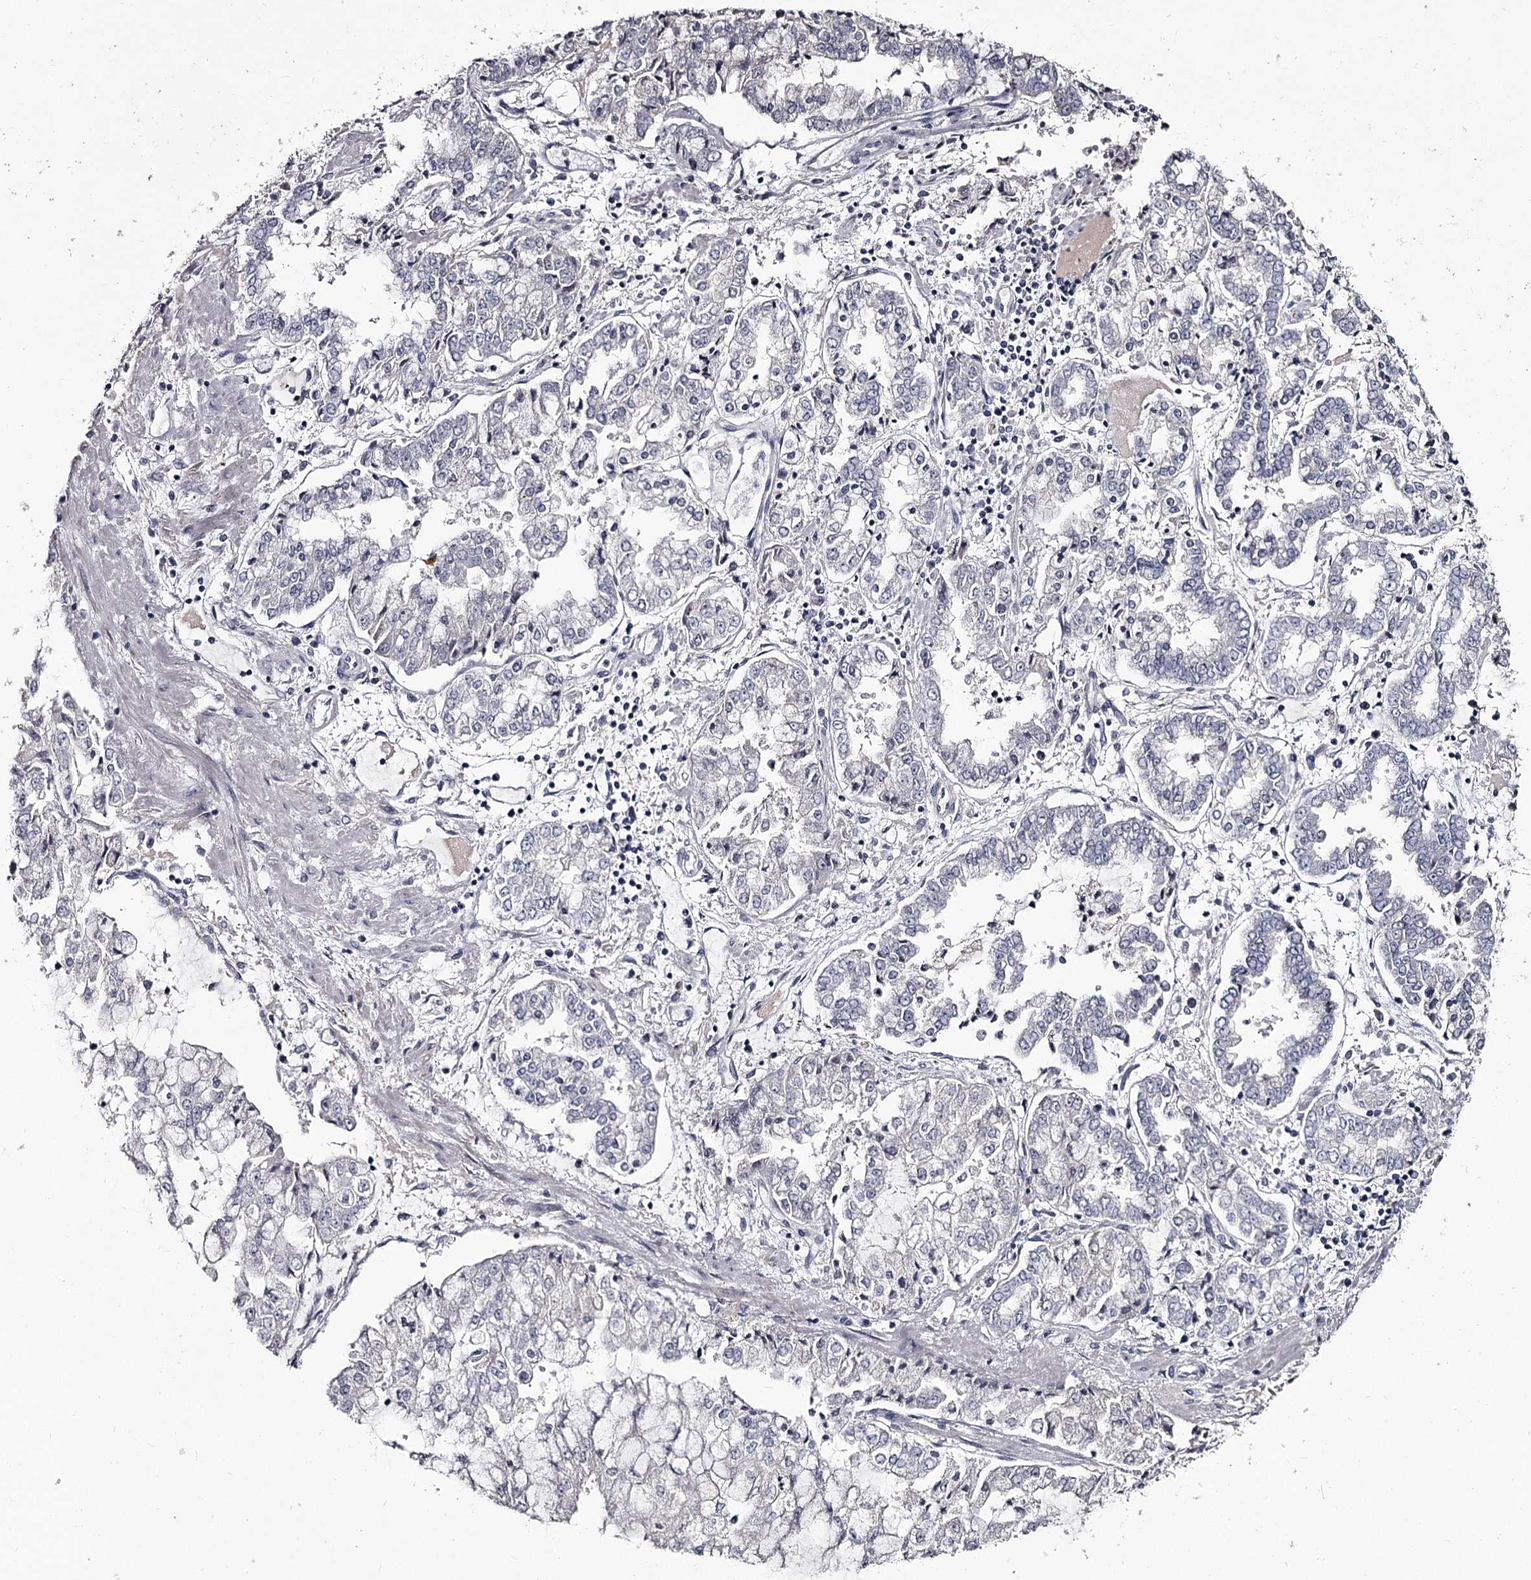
{"staining": {"intensity": "negative", "quantity": "none", "location": "none"}, "tissue": "stomach cancer", "cell_type": "Tumor cells", "image_type": "cancer", "snomed": [{"axis": "morphology", "description": "Adenocarcinoma, NOS"}, {"axis": "topography", "description": "Stomach"}], "caption": "A photomicrograph of human stomach cancer (adenocarcinoma) is negative for staining in tumor cells.", "gene": "DAO", "patient": {"sex": "male", "age": 76}}